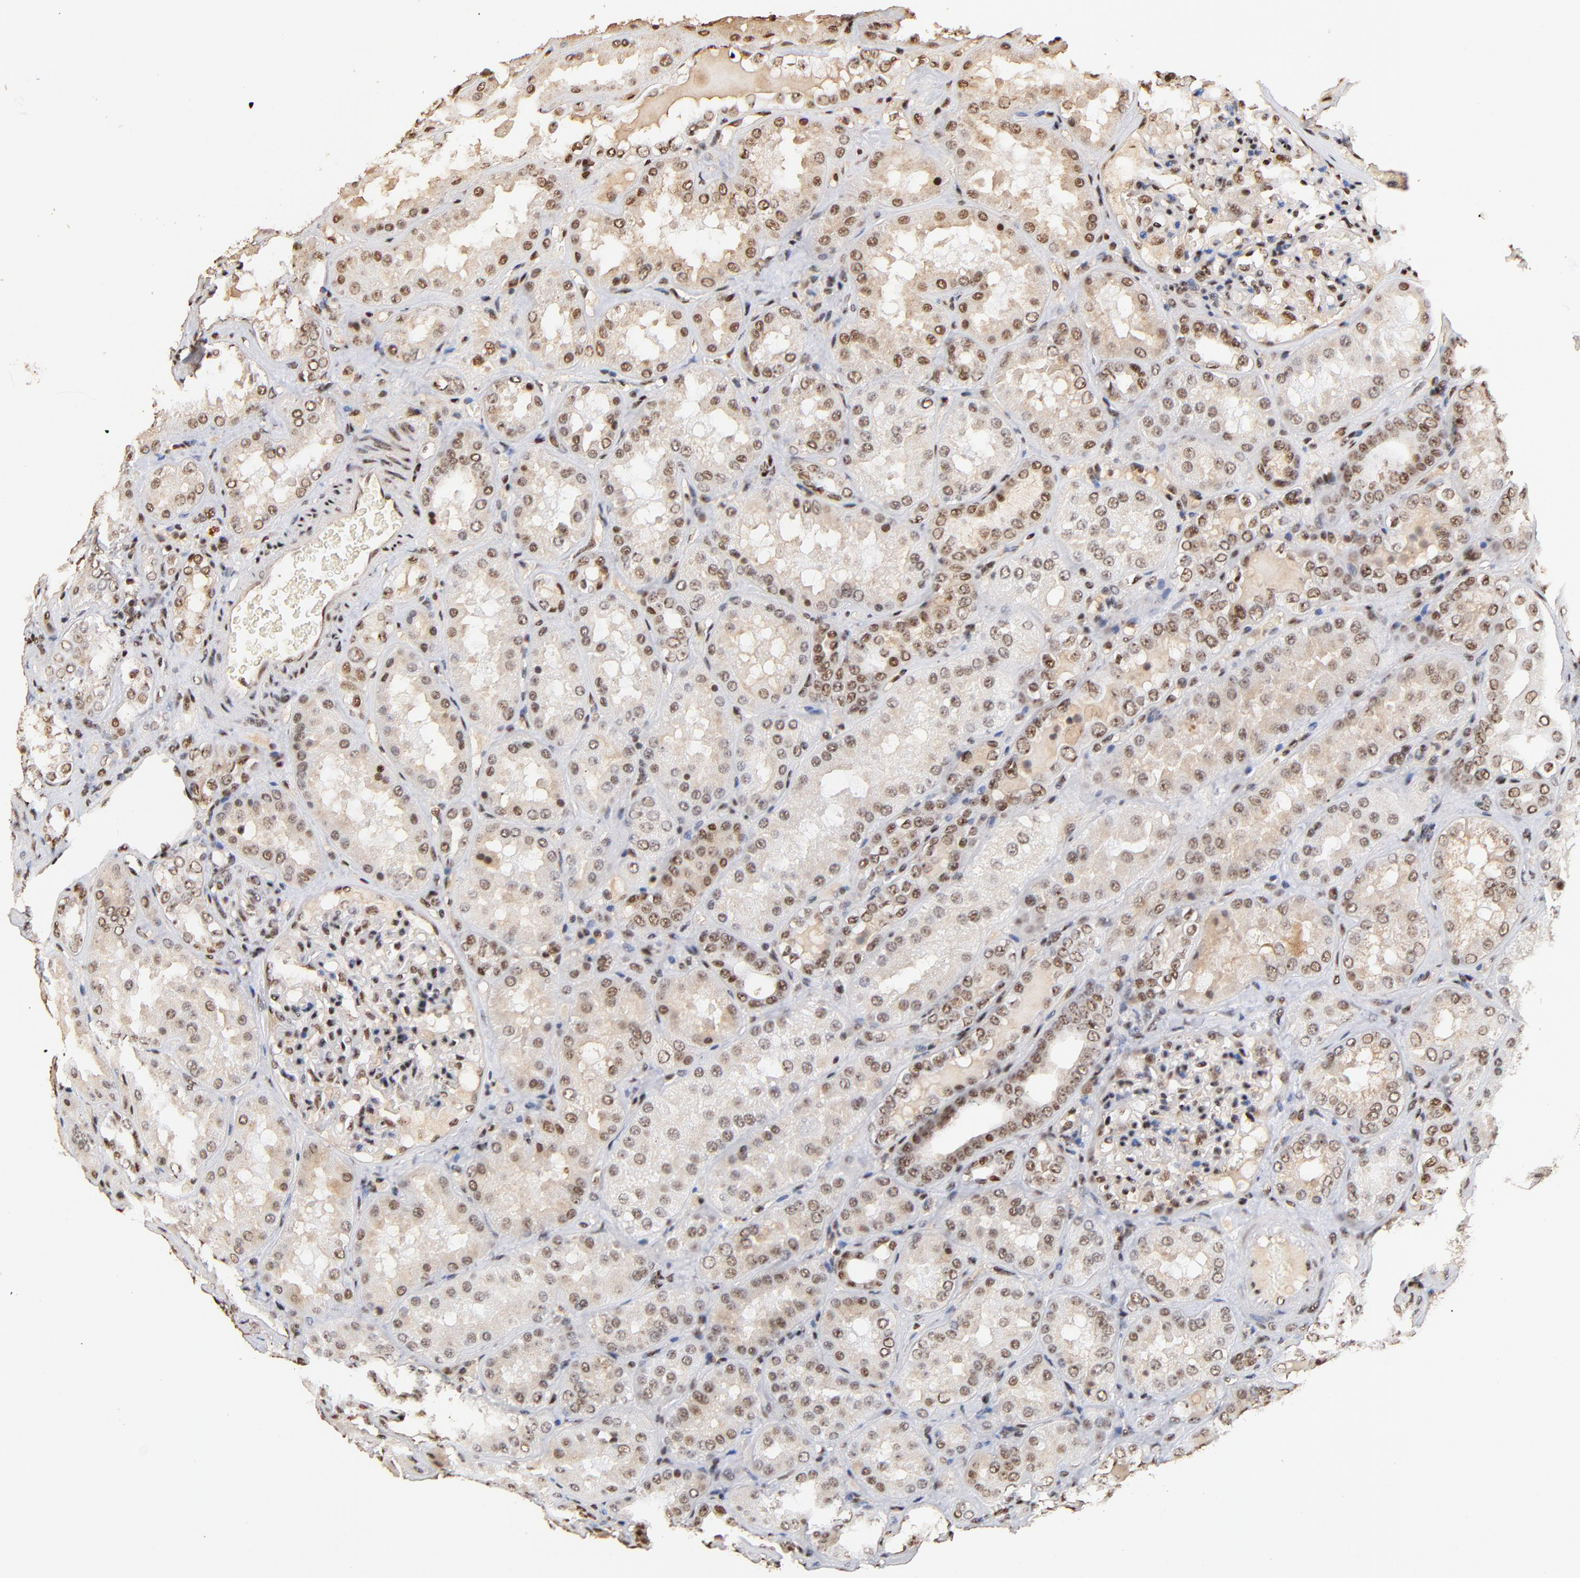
{"staining": {"intensity": "strong", "quantity": ">75%", "location": "nuclear"}, "tissue": "kidney", "cell_type": "Cells in glomeruli", "image_type": "normal", "snomed": [{"axis": "morphology", "description": "Normal tissue, NOS"}, {"axis": "topography", "description": "Kidney"}], "caption": "Kidney stained for a protein displays strong nuclear positivity in cells in glomeruli.", "gene": "MED12", "patient": {"sex": "female", "age": 56}}